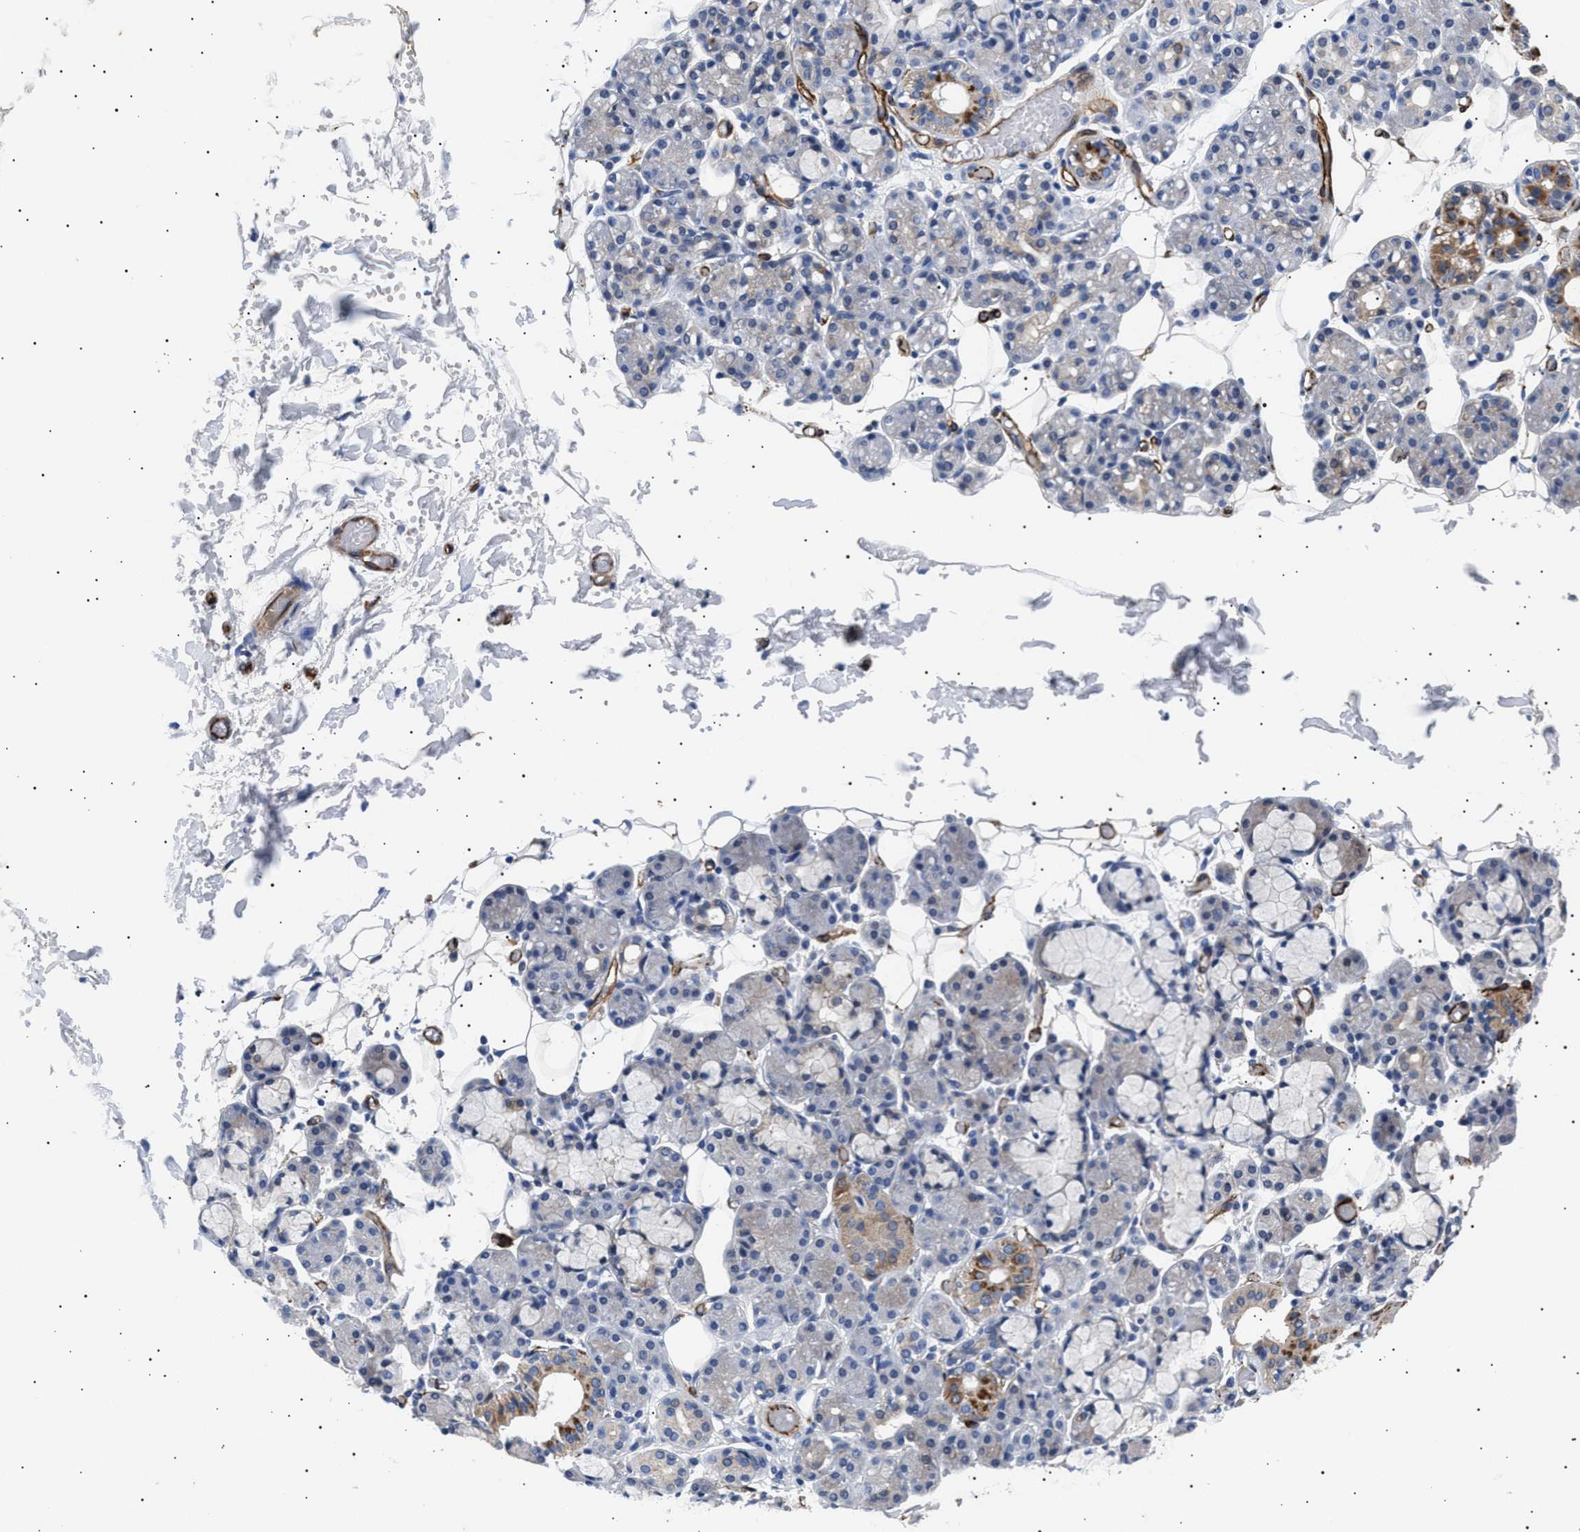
{"staining": {"intensity": "moderate", "quantity": "<25%", "location": "cytoplasmic/membranous"}, "tissue": "salivary gland", "cell_type": "Glandular cells", "image_type": "normal", "snomed": [{"axis": "morphology", "description": "Normal tissue, NOS"}, {"axis": "topography", "description": "Salivary gland"}], "caption": "Salivary gland stained for a protein reveals moderate cytoplasmic/membranous positivity in glandular cells. (Stains: DAB (3,3'-diaminobenzidine) in brown, nuclei in blue, Microscopy: brightfield microscopy at high magnification).", "gene": "OLFML2A", "patient": {"sex": "male", "age": 63}}